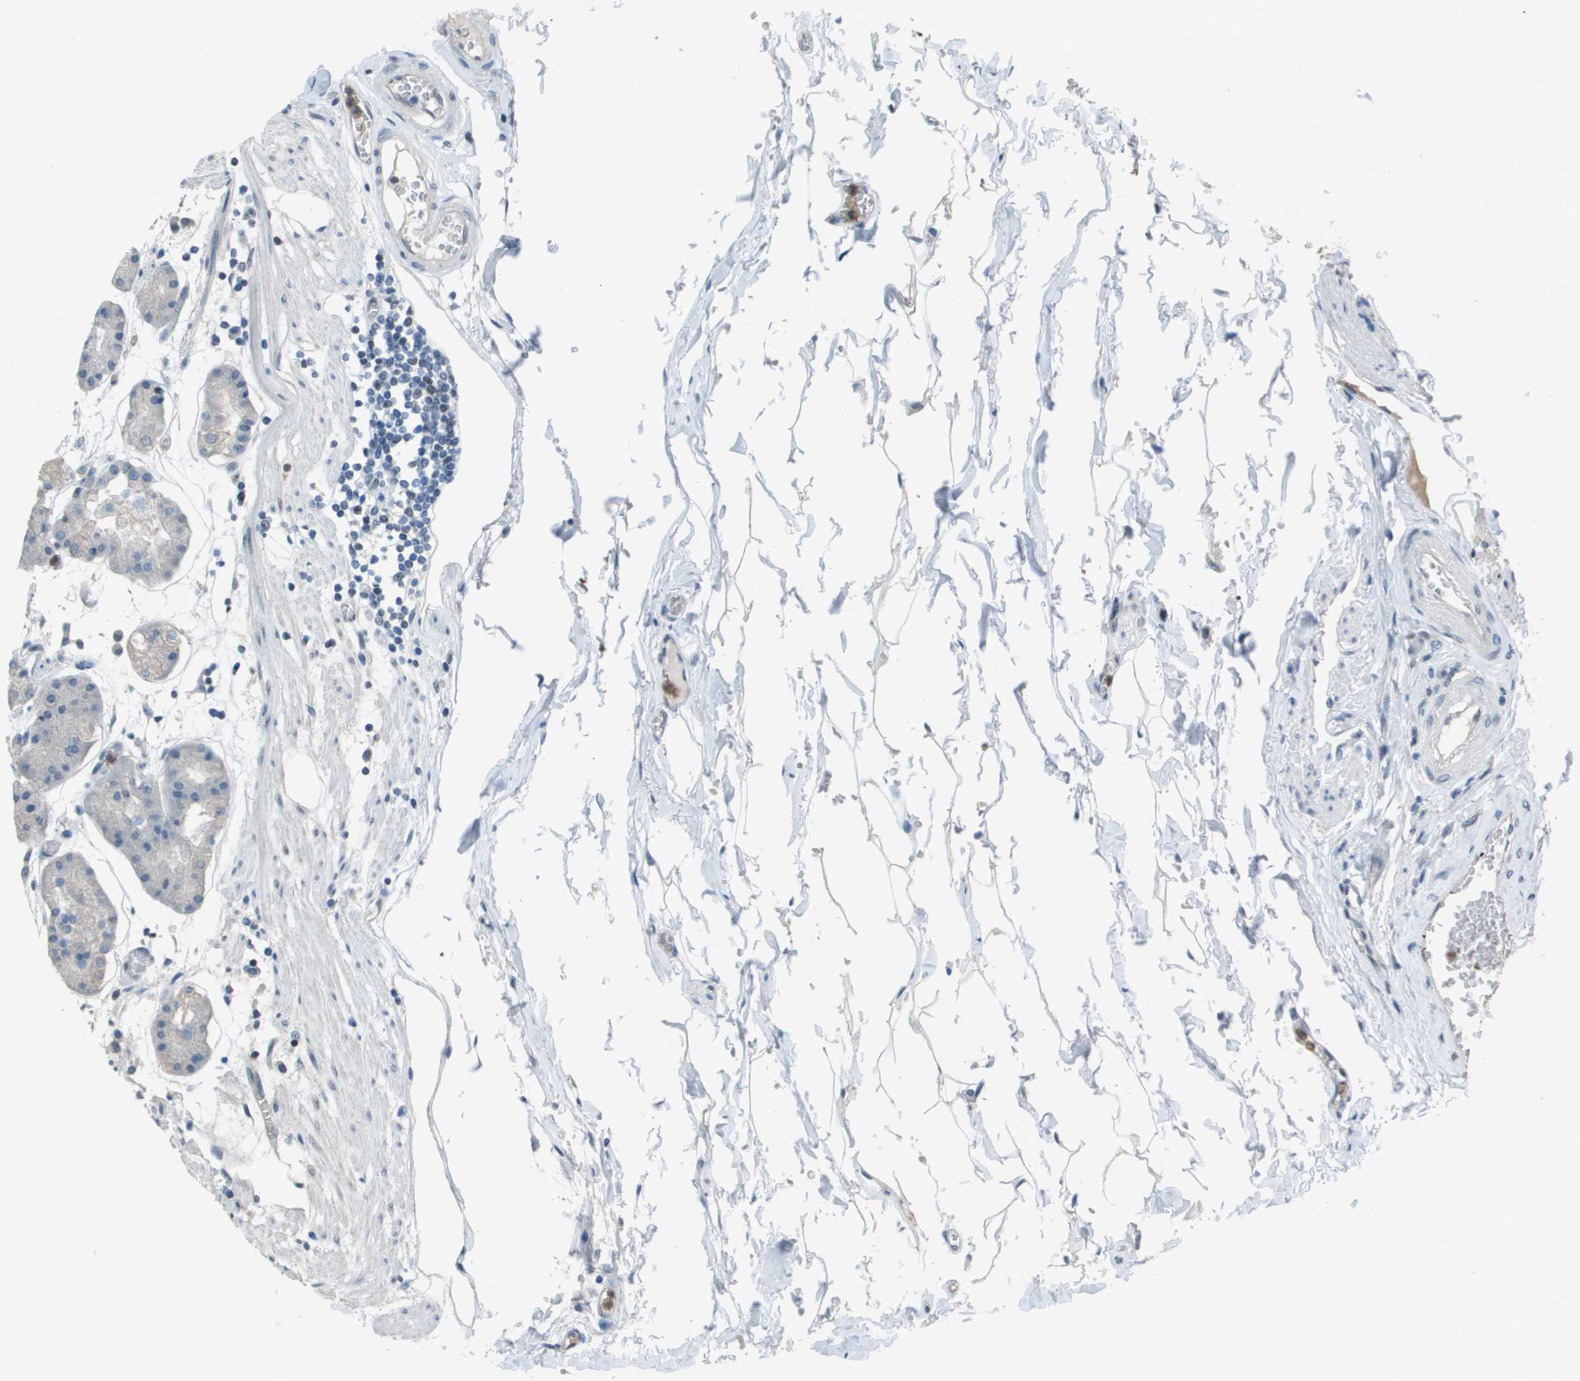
{"staining": {"intensity": "moderate", "quantity": "<25%", "location": "nuclear"}, "tissue": "stomach", "cell_type": "Glandular cells", "image_type": "normal", "snomed": [{"axis": "morphology", "description": "Normal tissue, NOS"}, {"axis": "topography", "description": "Stomach, lower"}], "caption": "Moderate nuclear staining for a protein is present in approximately <25% of glandular cells of normal stomach using immunohistochemistry (IHC).", "gene": "DEPDC1", "patient": {"sex": "male", "age": 71}}